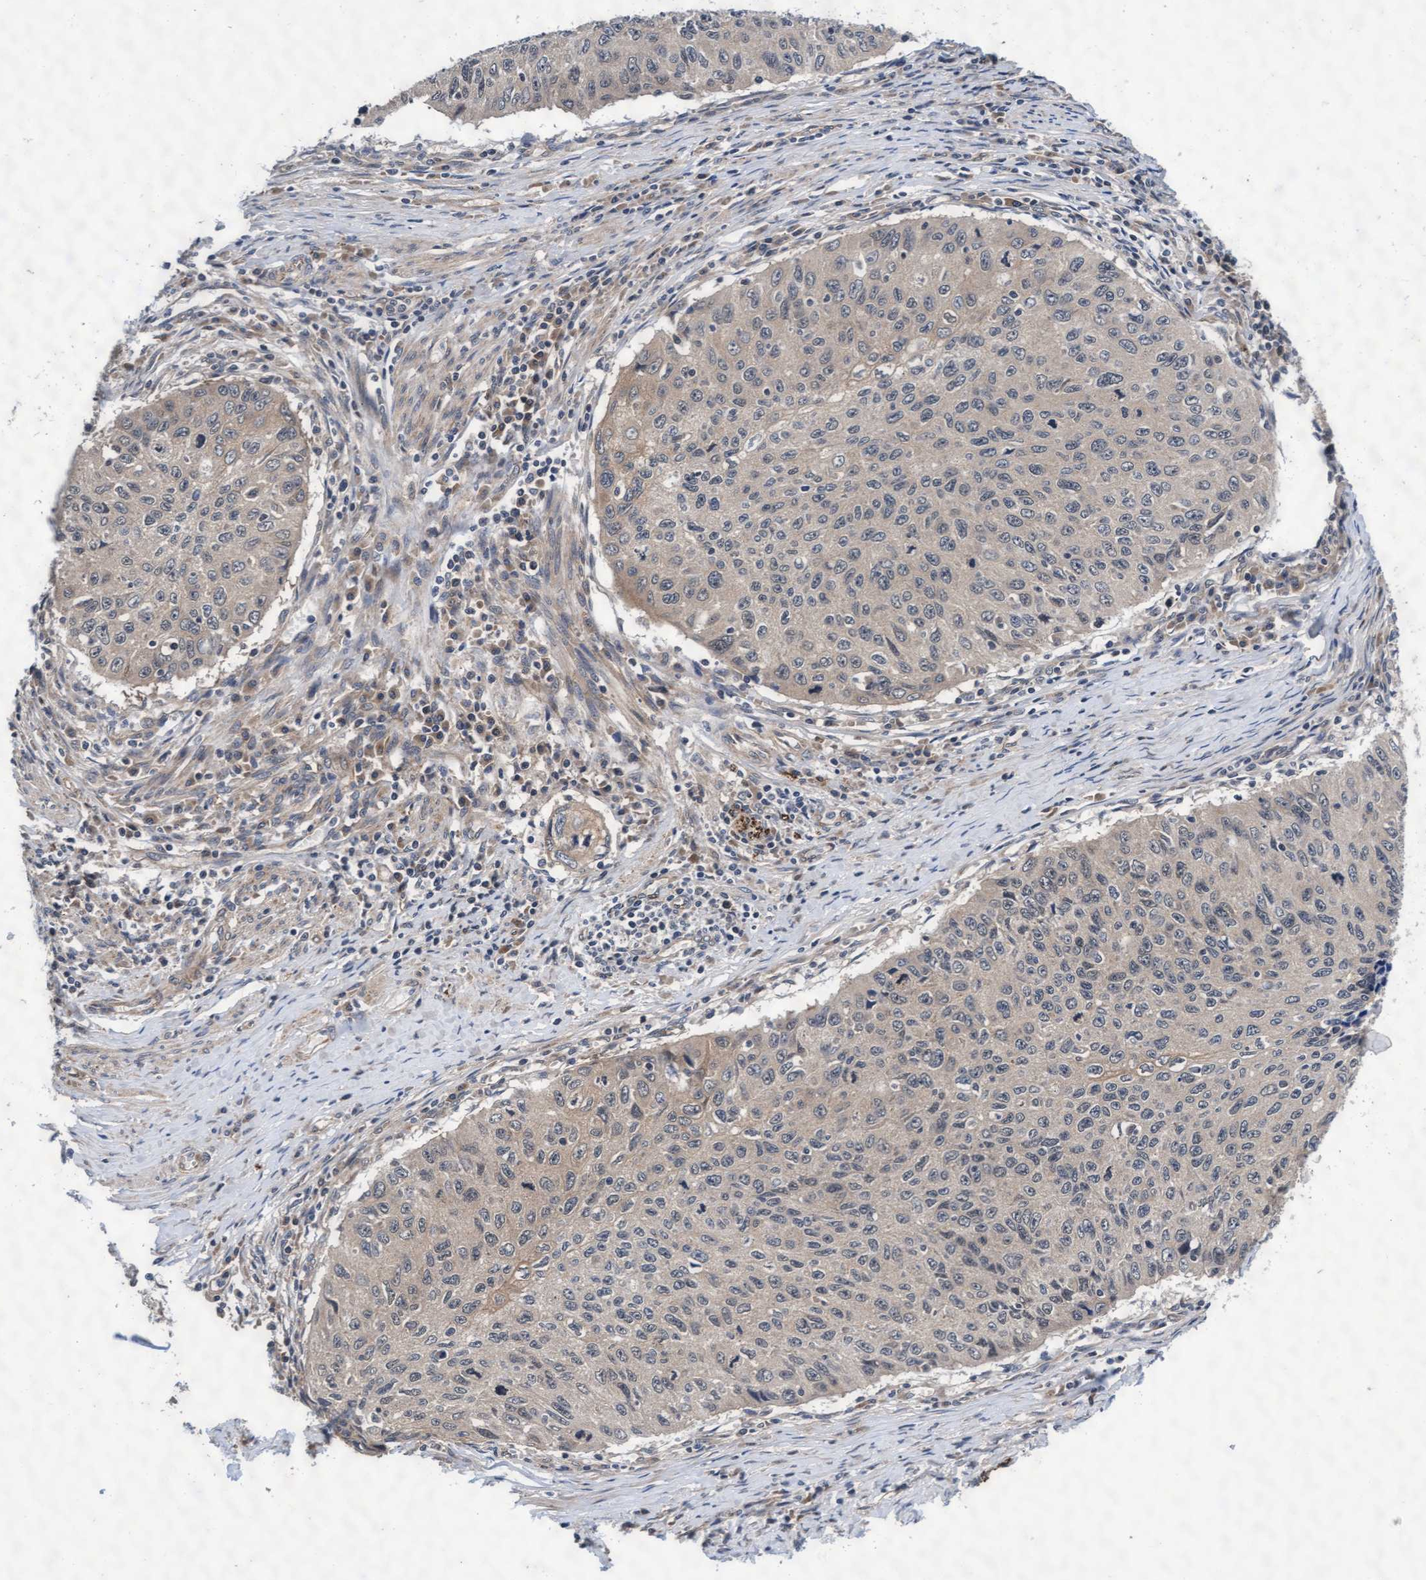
{"staining": {"intensity": "negative", "quantity": "none", "location": "none"}, "tissue": "cervical cancer", "cell_type": "Tumor cells", "image_type": "cancer", "snomed": [{"axis": "morphology", "description": "Squamous cell carcinoma, NOS"}, {"axis": "topography", "description": "Cervix"}], "caption": "High magnification brightfield microscopy of cervical cancer stained with DAB (brown) and counterstained with hematoxylin (blue): tumor cells show no significant expression. (Immunohistochemistry (ihc), brightfield microscopy, high magnification).", "gene": "EFCAB13", "patient": {"sex": "female", "age": 53}}